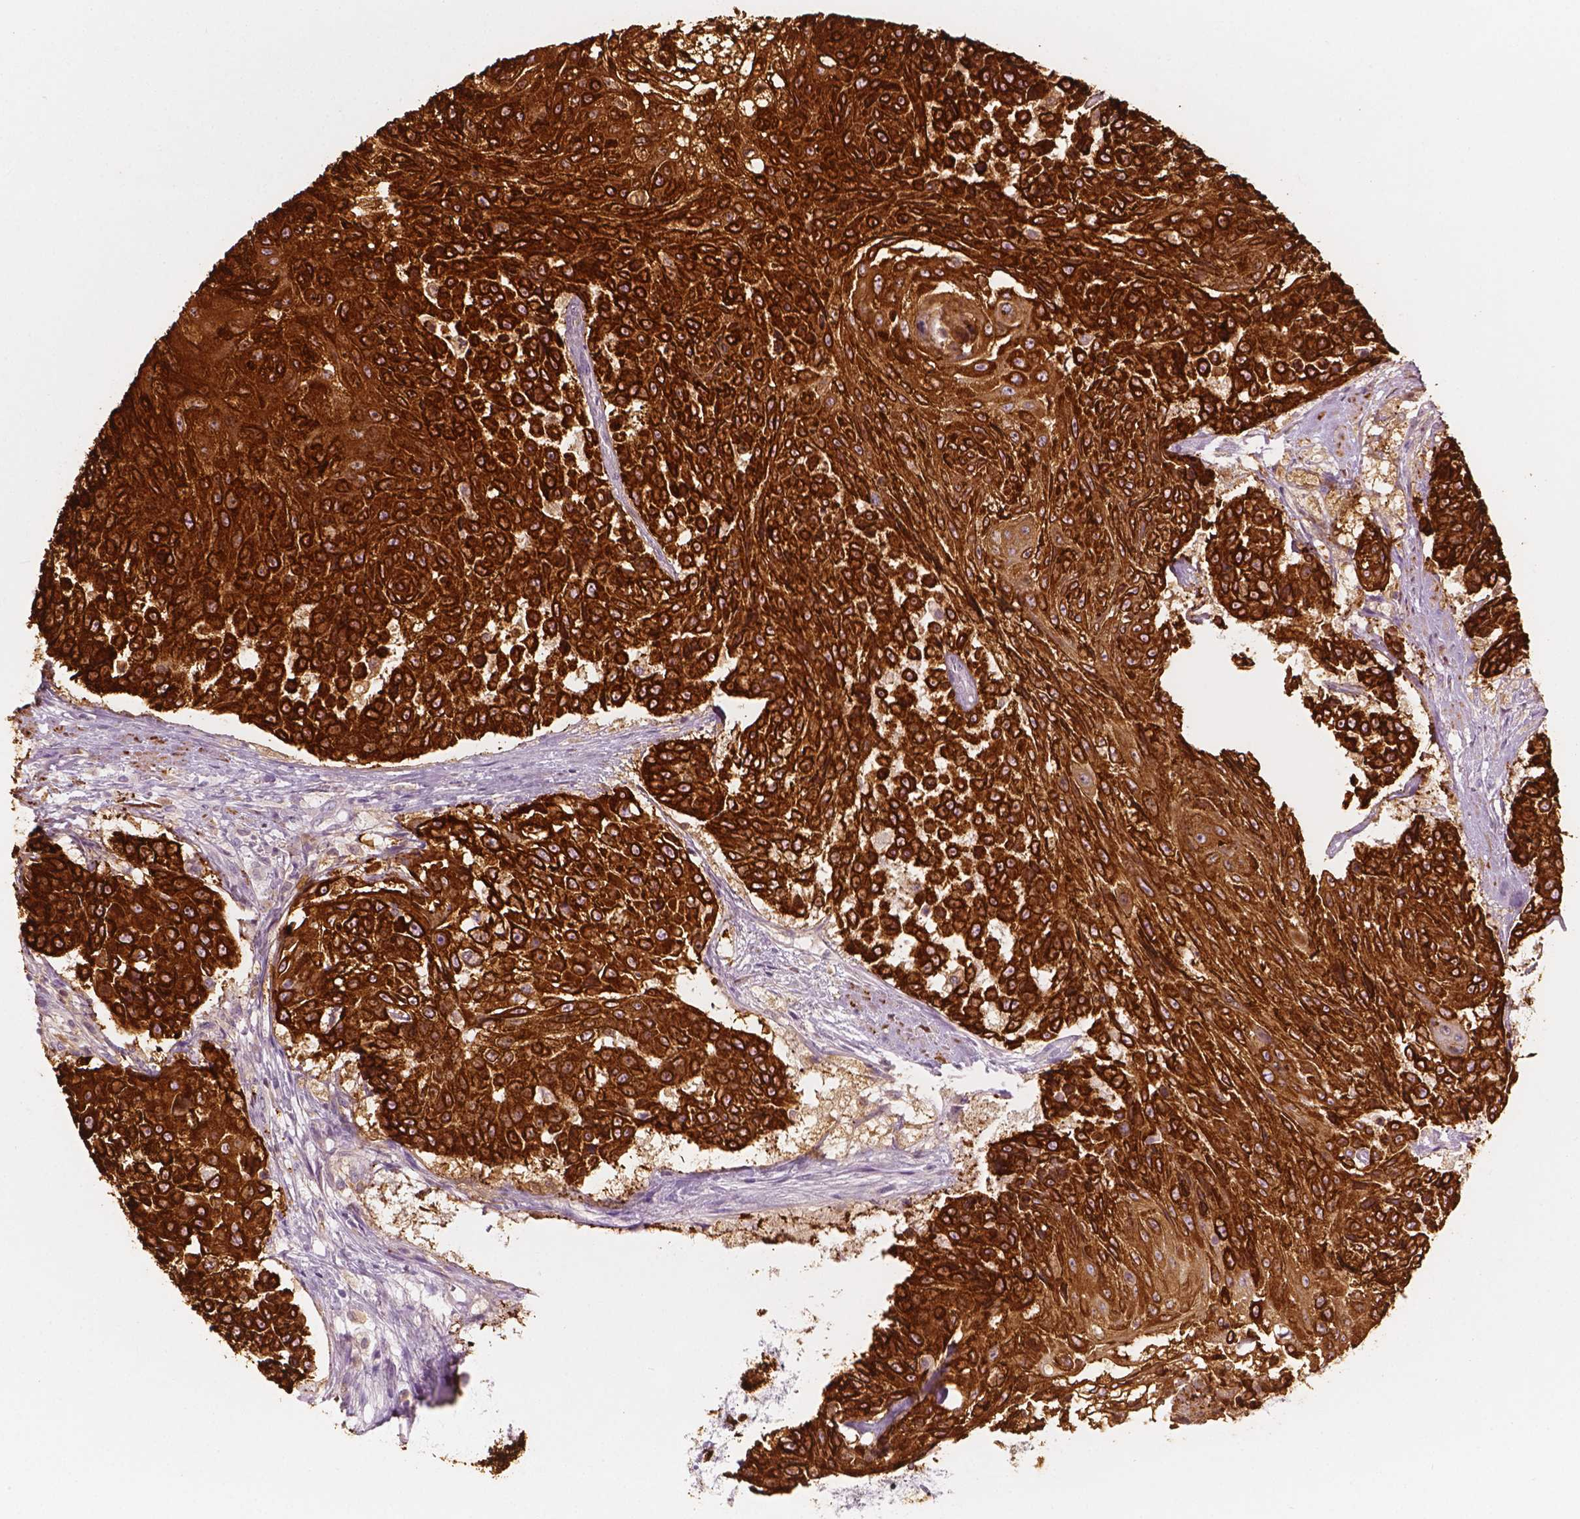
{"staining": {"intensity": "strong", "quantity": ">75%", "location": "cytoplasmic/membranous"}, "tissue": "urothelial cancer", "cell_type": "Tumor cells", "image_type": "cancer", "snomed": [{"axis": "morphology", "description": "Urothelial carcinoma, High grade"}, {"axis": "topography", "description": "Urinary bladder"}], "caption": "The photomicrograph exhibits a brown stain indicating the presence of a protein in the cytoplasmic/membranous of tumor cells in urothelial carcinoma (high-grade).", "gene": "CES1", "patient": {"sex": "female", "age": 63}}